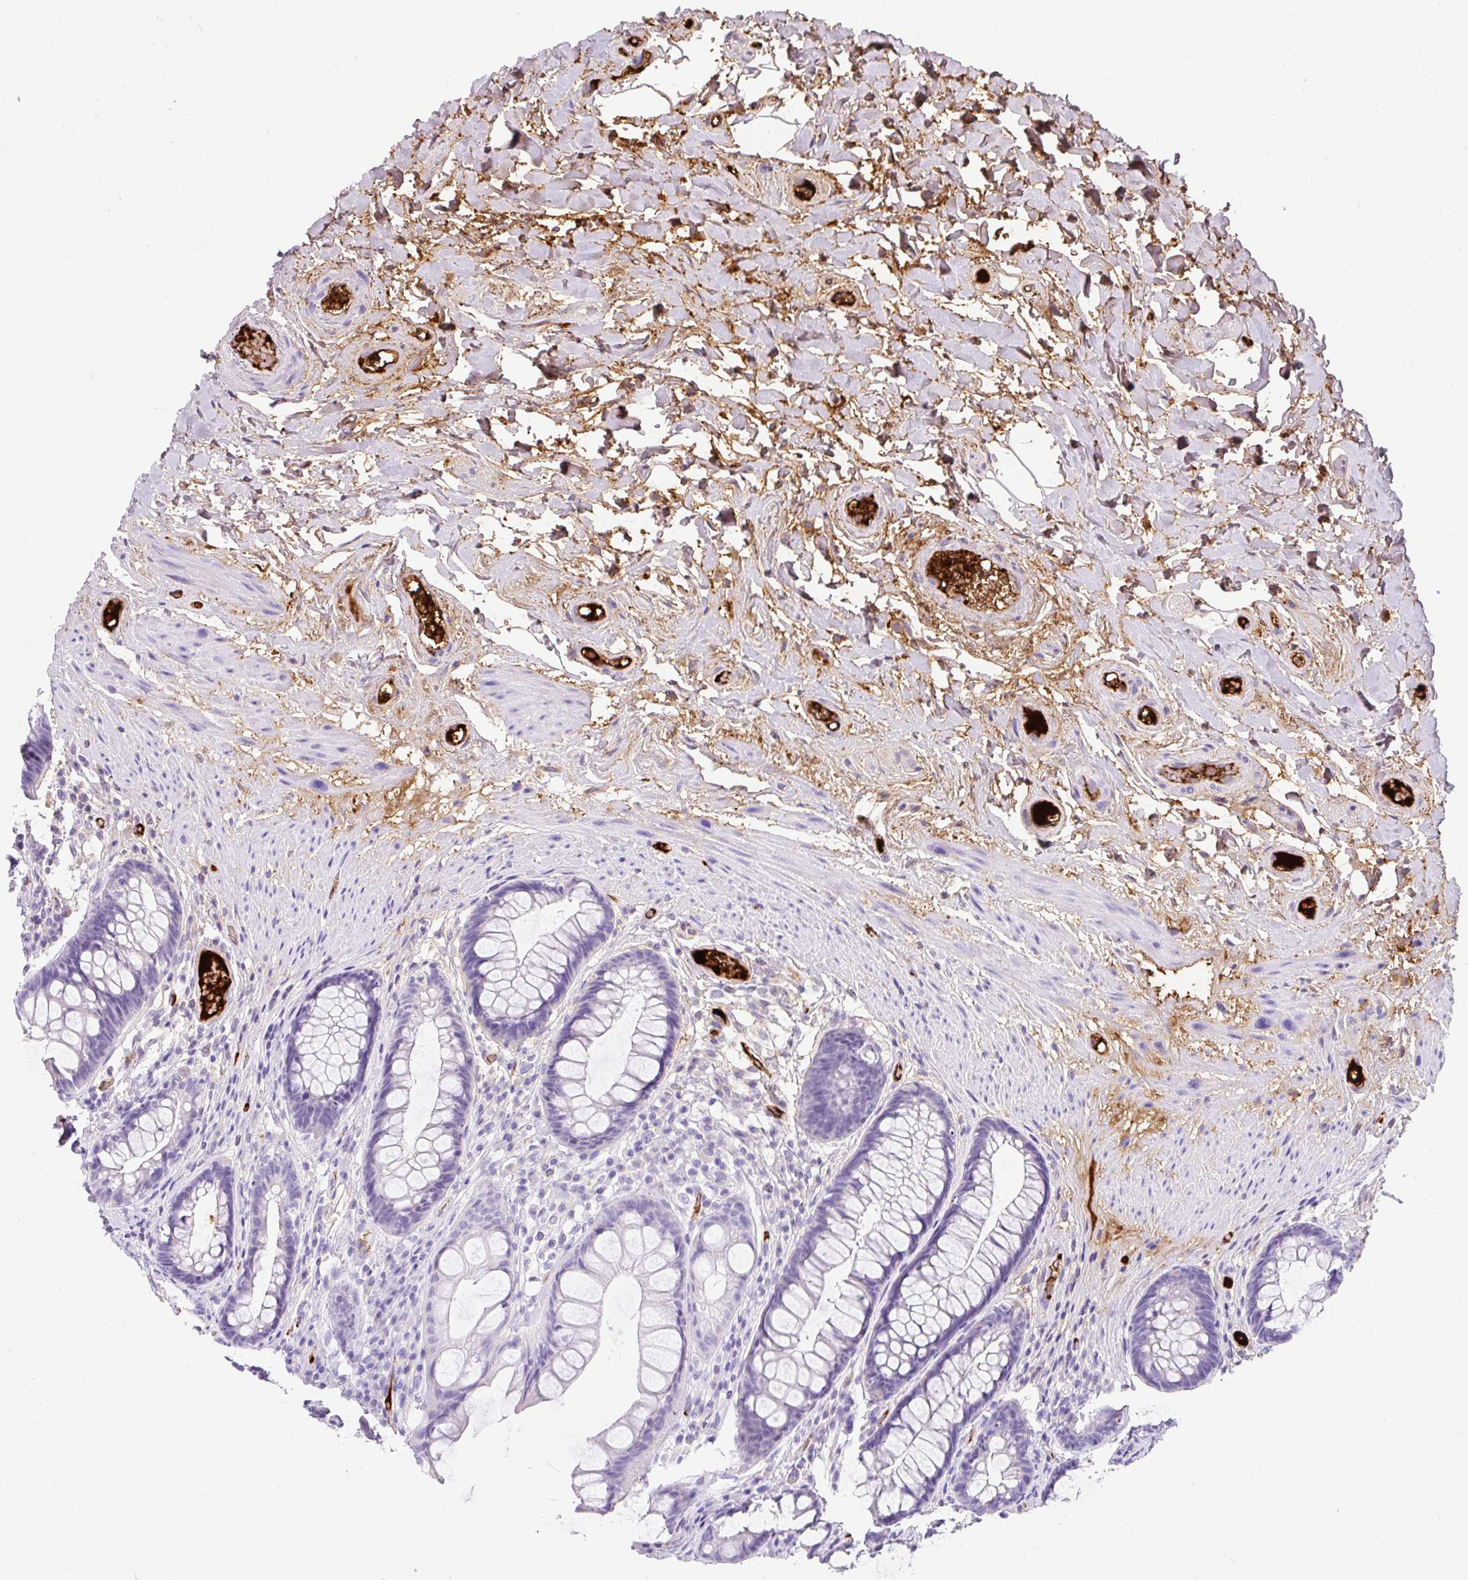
{"staining": {"intensity": "moderate", "quantity": "<25%", "location": "cytoplasmic/membranous"}, "tissue": "rectum", "cell_type": "Glandular cells", "image_type": "normal", "snomed": [{"axis": "morphology", "description": "Normal tissue, NOS"}, {"axis": "topography", "description": "Rectum"}], "caption": "Brown immunohistochemical staining in benign human rectum reveals moderate cytoplasmic/membranous positivity in about <25% of glandular cells. Nuclei are stained in blue.", "gene": "APOC2", "patient": {"sex": "male", "age": 74}}